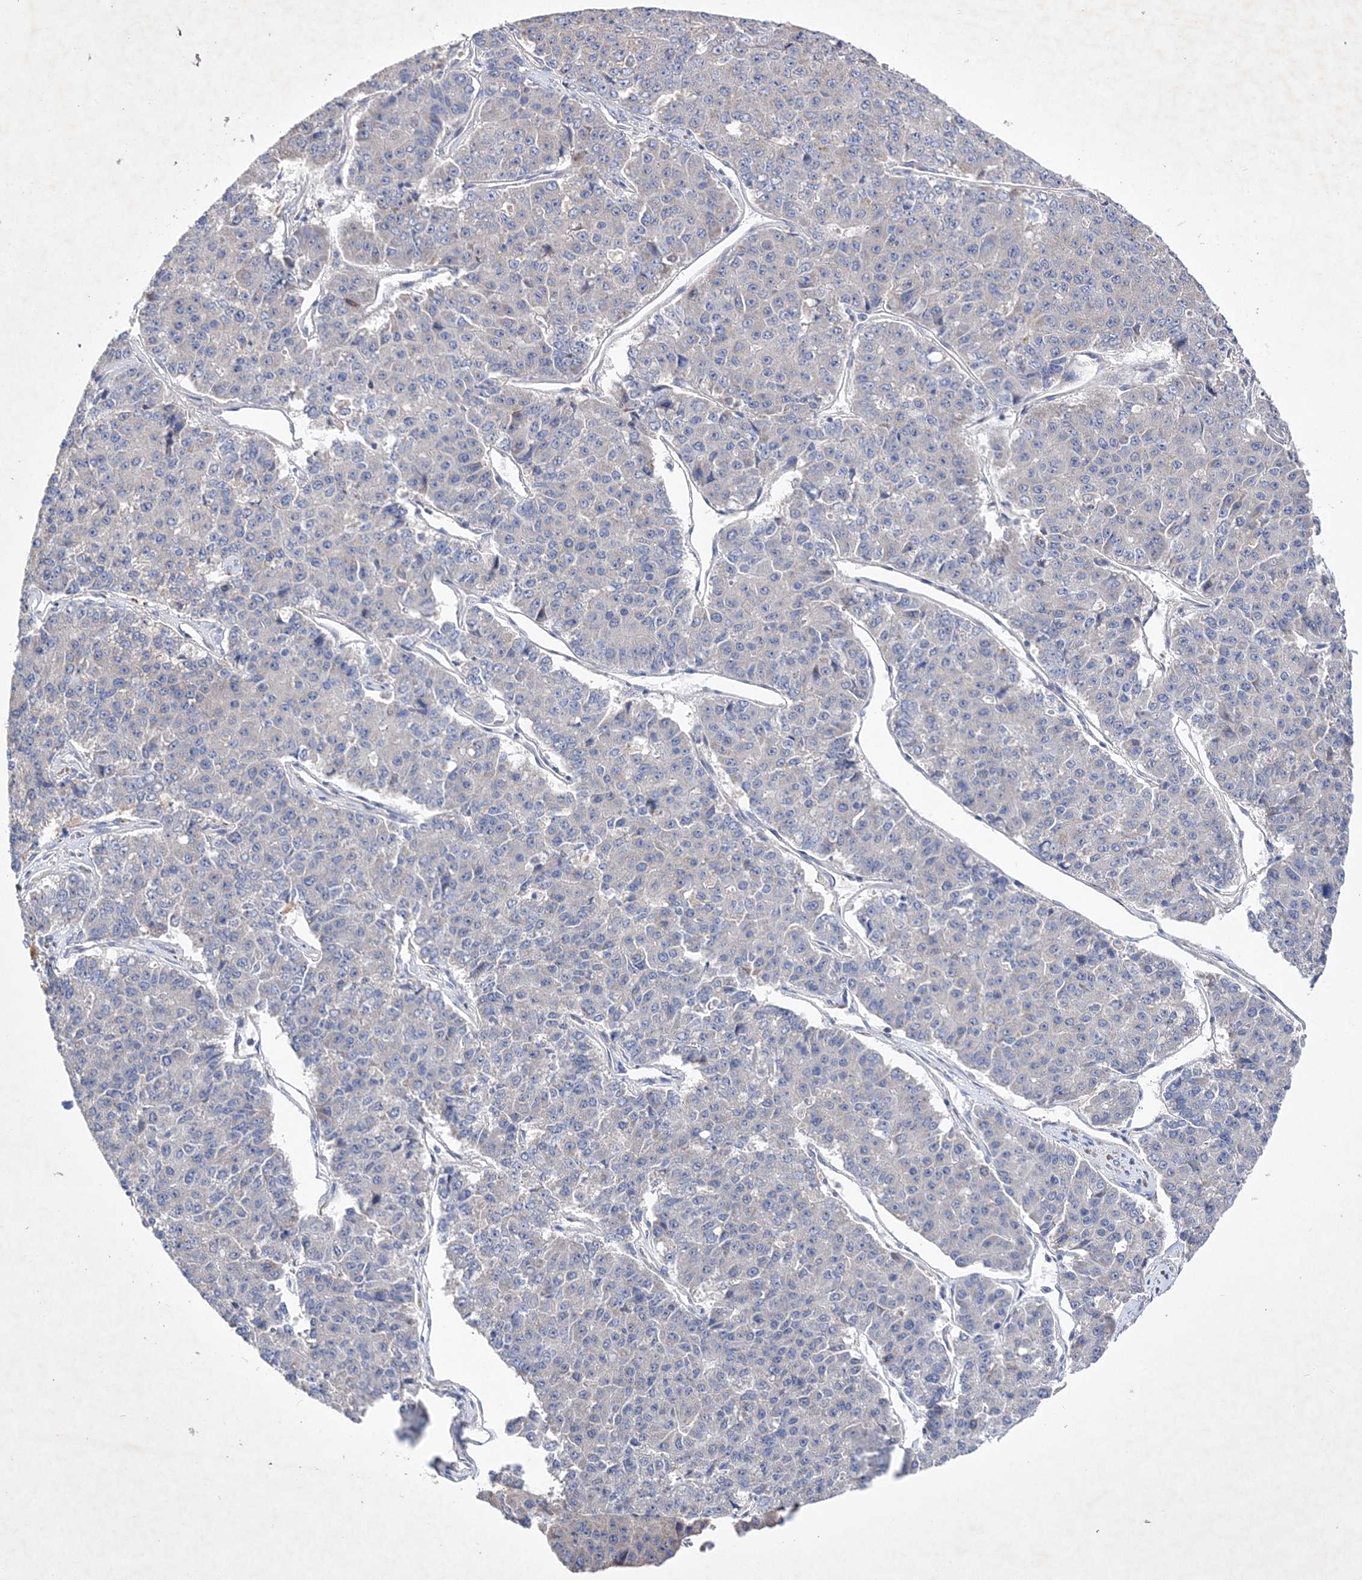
{"staining": {"intensity": "negative", "quantity": "none", "location": "none"}, "tissue": "pancreatic cancer", "cell_type": "Tumor cells", "image_type": "cancer", "snomed": [{"axis": "morphology", "description": "Adenocarcinoma, NOS"}, {"axis": "topography", "description": "Pancreas"}], "caption": "DAB immunohistochemical staining of human adenocarcinoma (pancreatic) reveals no significant expression in tumor cells.", "gene": "METTL8", "patient": {"sex": "male", "age": 50}}